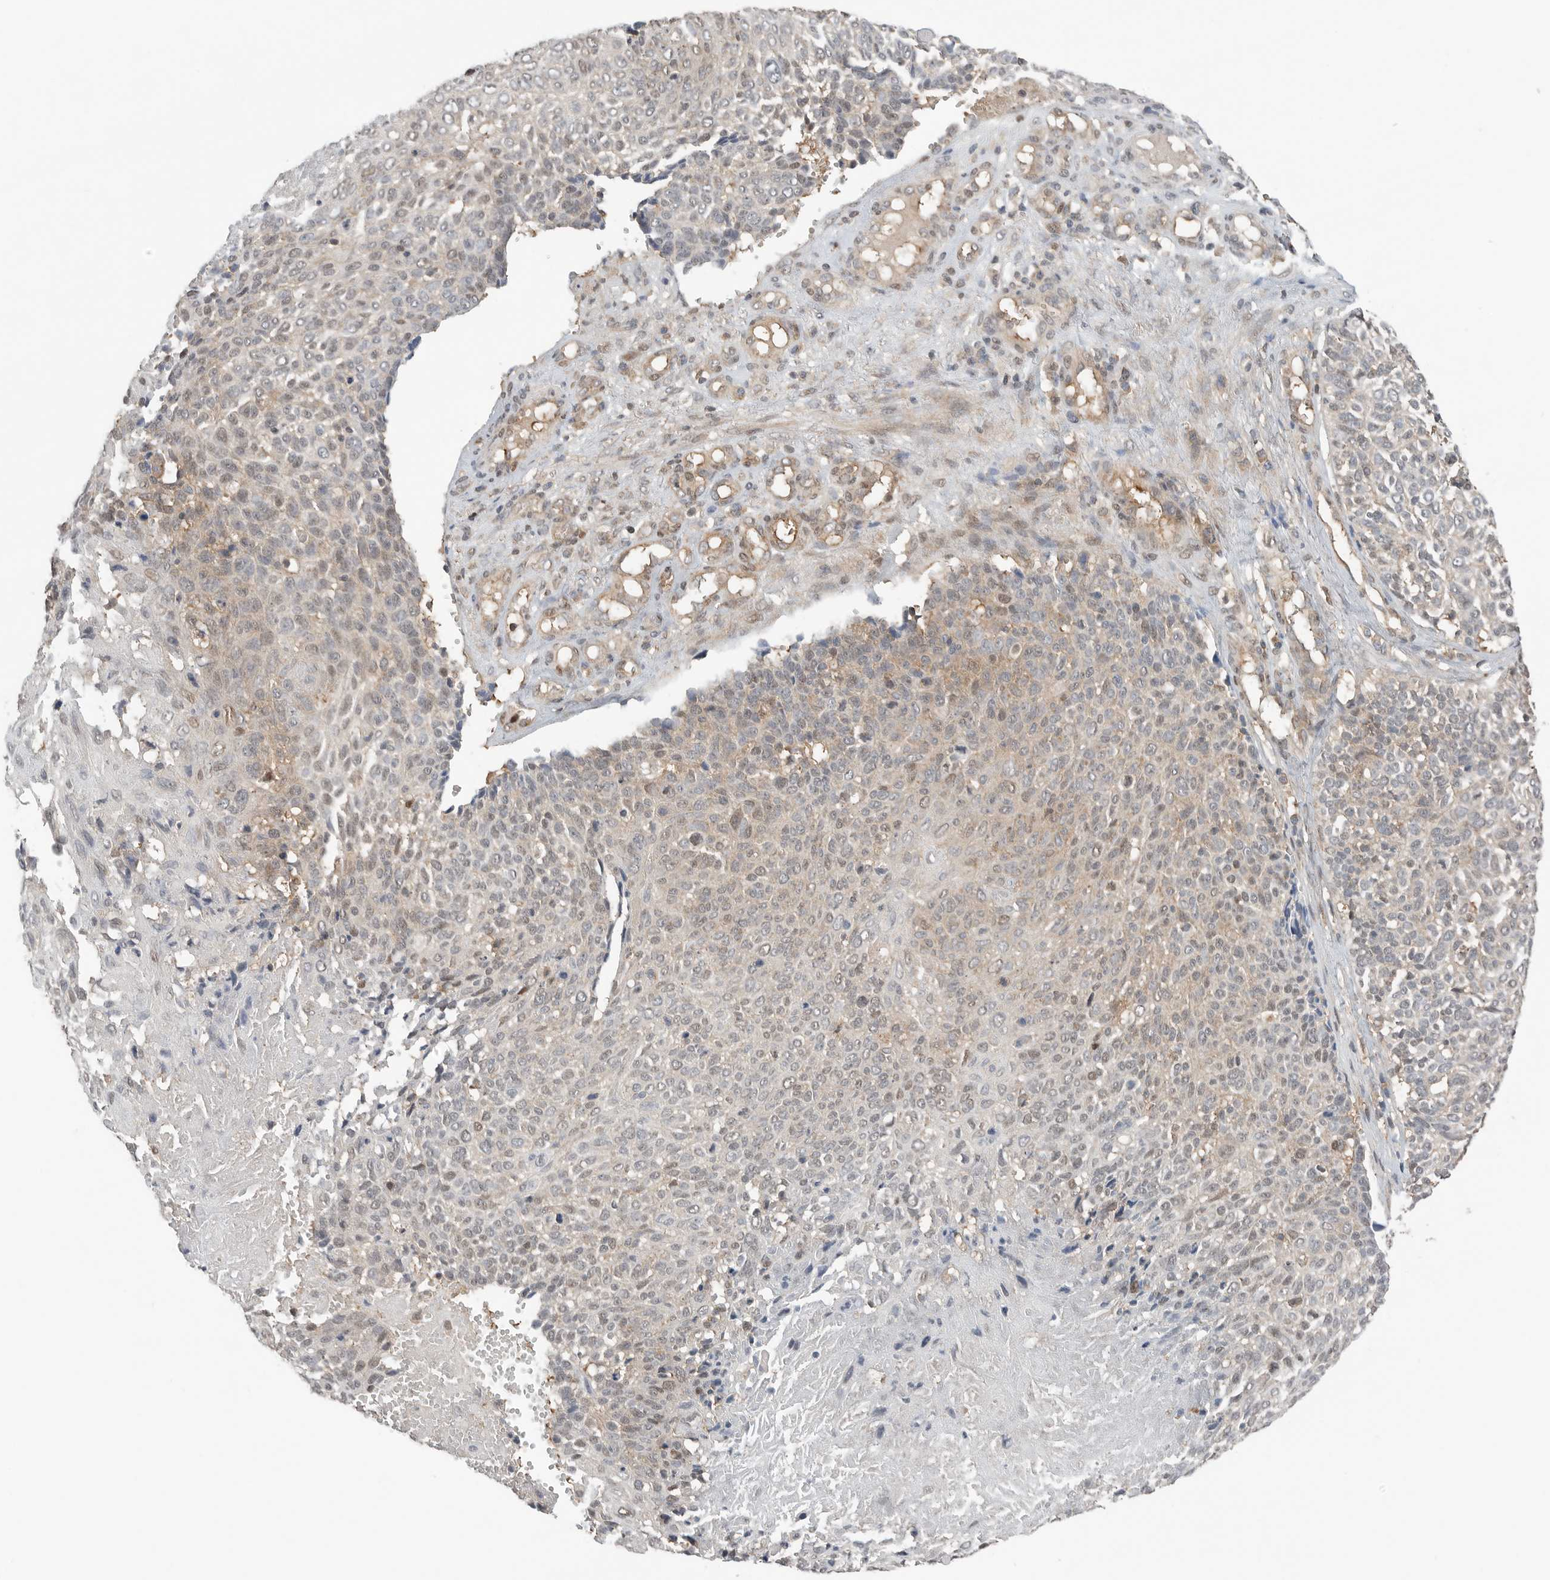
{"staining": {"intensity": "moderate", "quantity": "25%-75%", "location": "cytoplasmic/membranous"}, "tissue": "cervical cancer", "cell_type": "Tumor cells", "image_type": "cancer", "snomed": [{"axis": "morphology", "description": "Squamous cell carcinoma, NOS"}, {"axis": "topography", "description": "Cervix"}], "caption": "Immunohistochemical staining of human cervical squamous cell carcinoma shows moderate cytoplasmic/membranous protein expression in about 25%-75% of tumor cells. (Stains: DAB (3,3'-diaminobenzidine) in brown, nuclei in blue, Microscopy: brightfield microscopy at high magnification).", "gene": "XPNPEP1", "patient": {"sex": "female", "age": 74}}